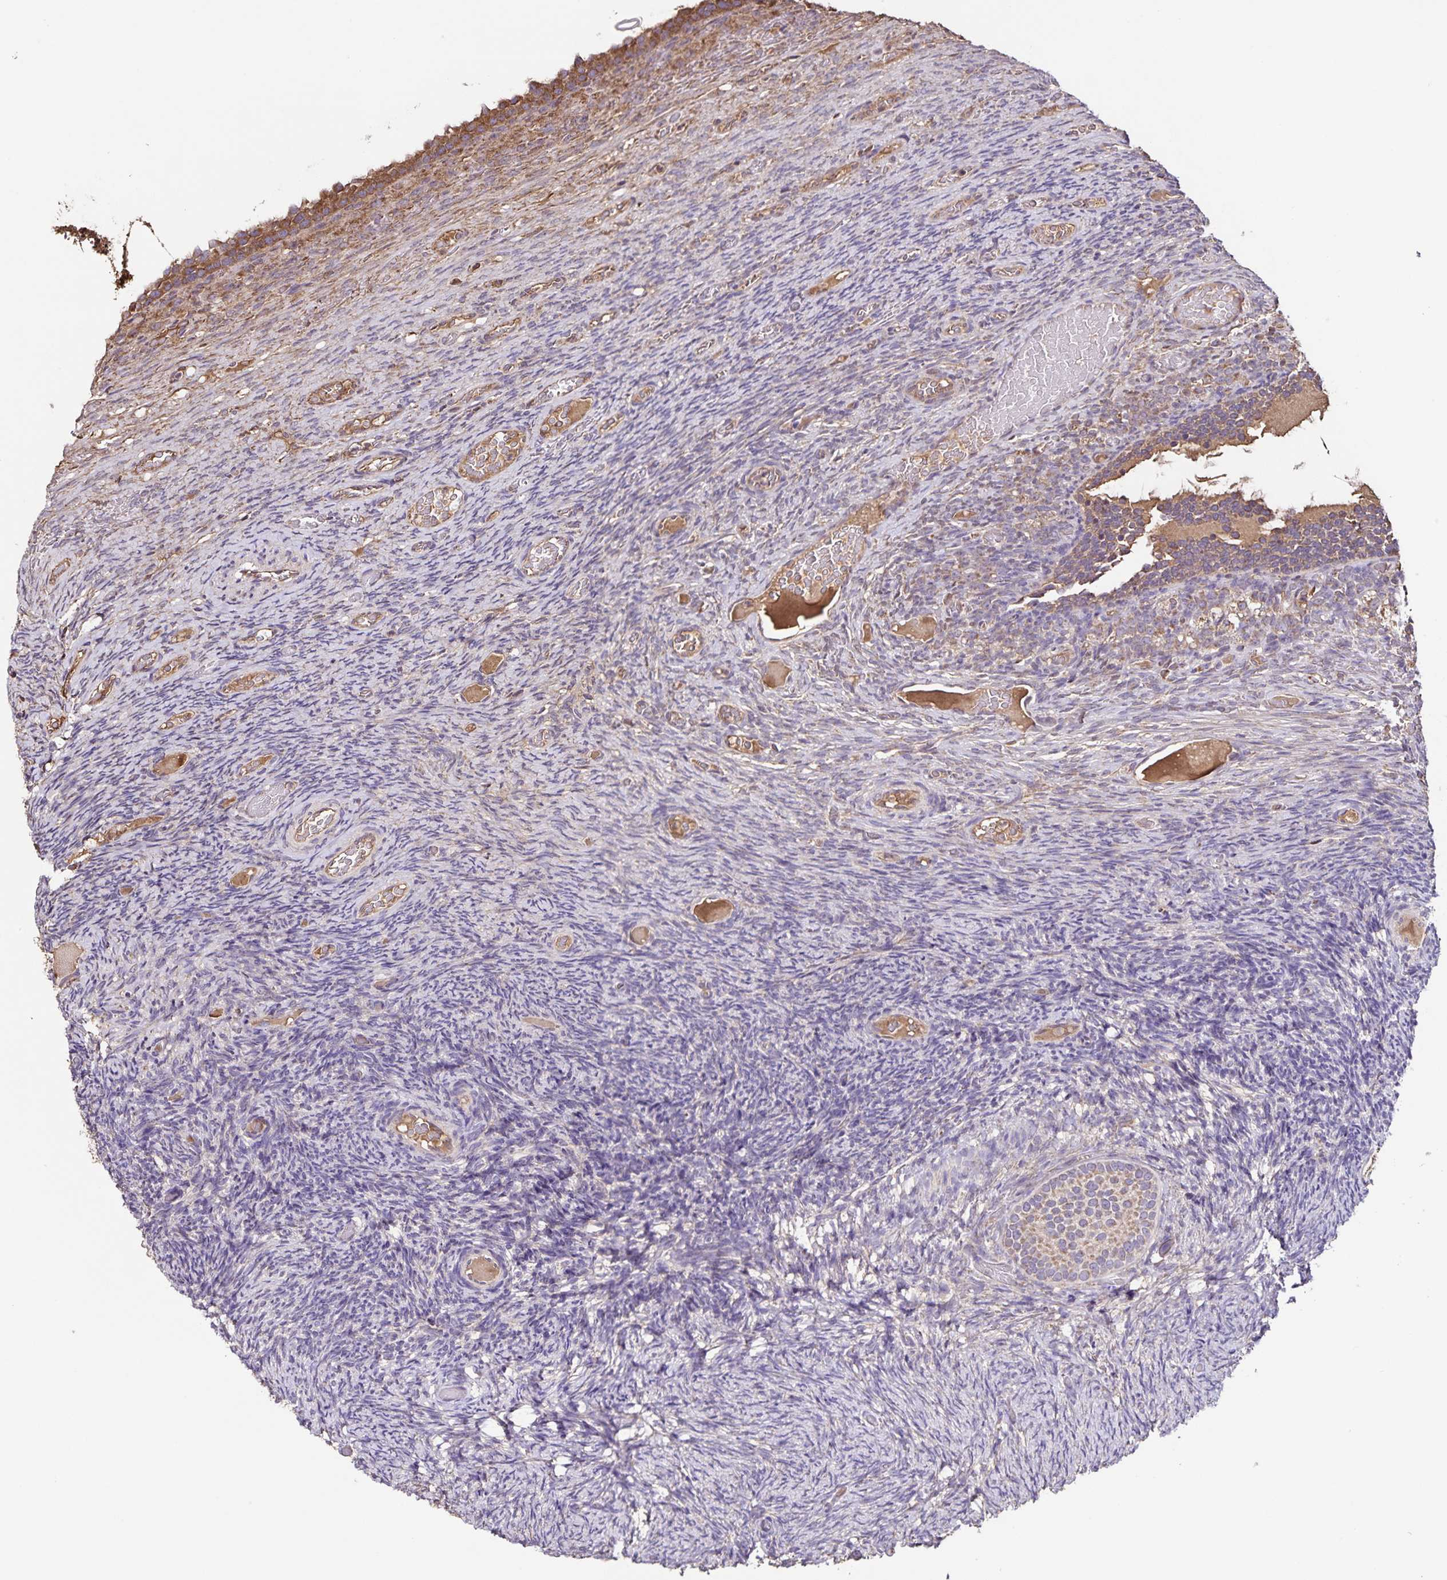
{"staining": {"intensity": "weak", "quantity": "25%-75%", "location": "cytoplasmic/membranous"}, "tissue": "ovary", "cell_type": "Follicle cells", "image_type": "normal", "snomed": [{"axis": "morphology", "description": "Normal tissue, NOS"}, {"axis": "topography", "description": "Ovary"}], "caption": "The immunohistochemical stain shows weak cytoplasmic/membranous staining in follicle cells of normal ovary. Using DAB (brown) and hematoxylin (blue) stains, captured at high magnification using brightfield microscopy.", "gene": "MAN1A1", "patient": {"sex": "female", "age": 34}}